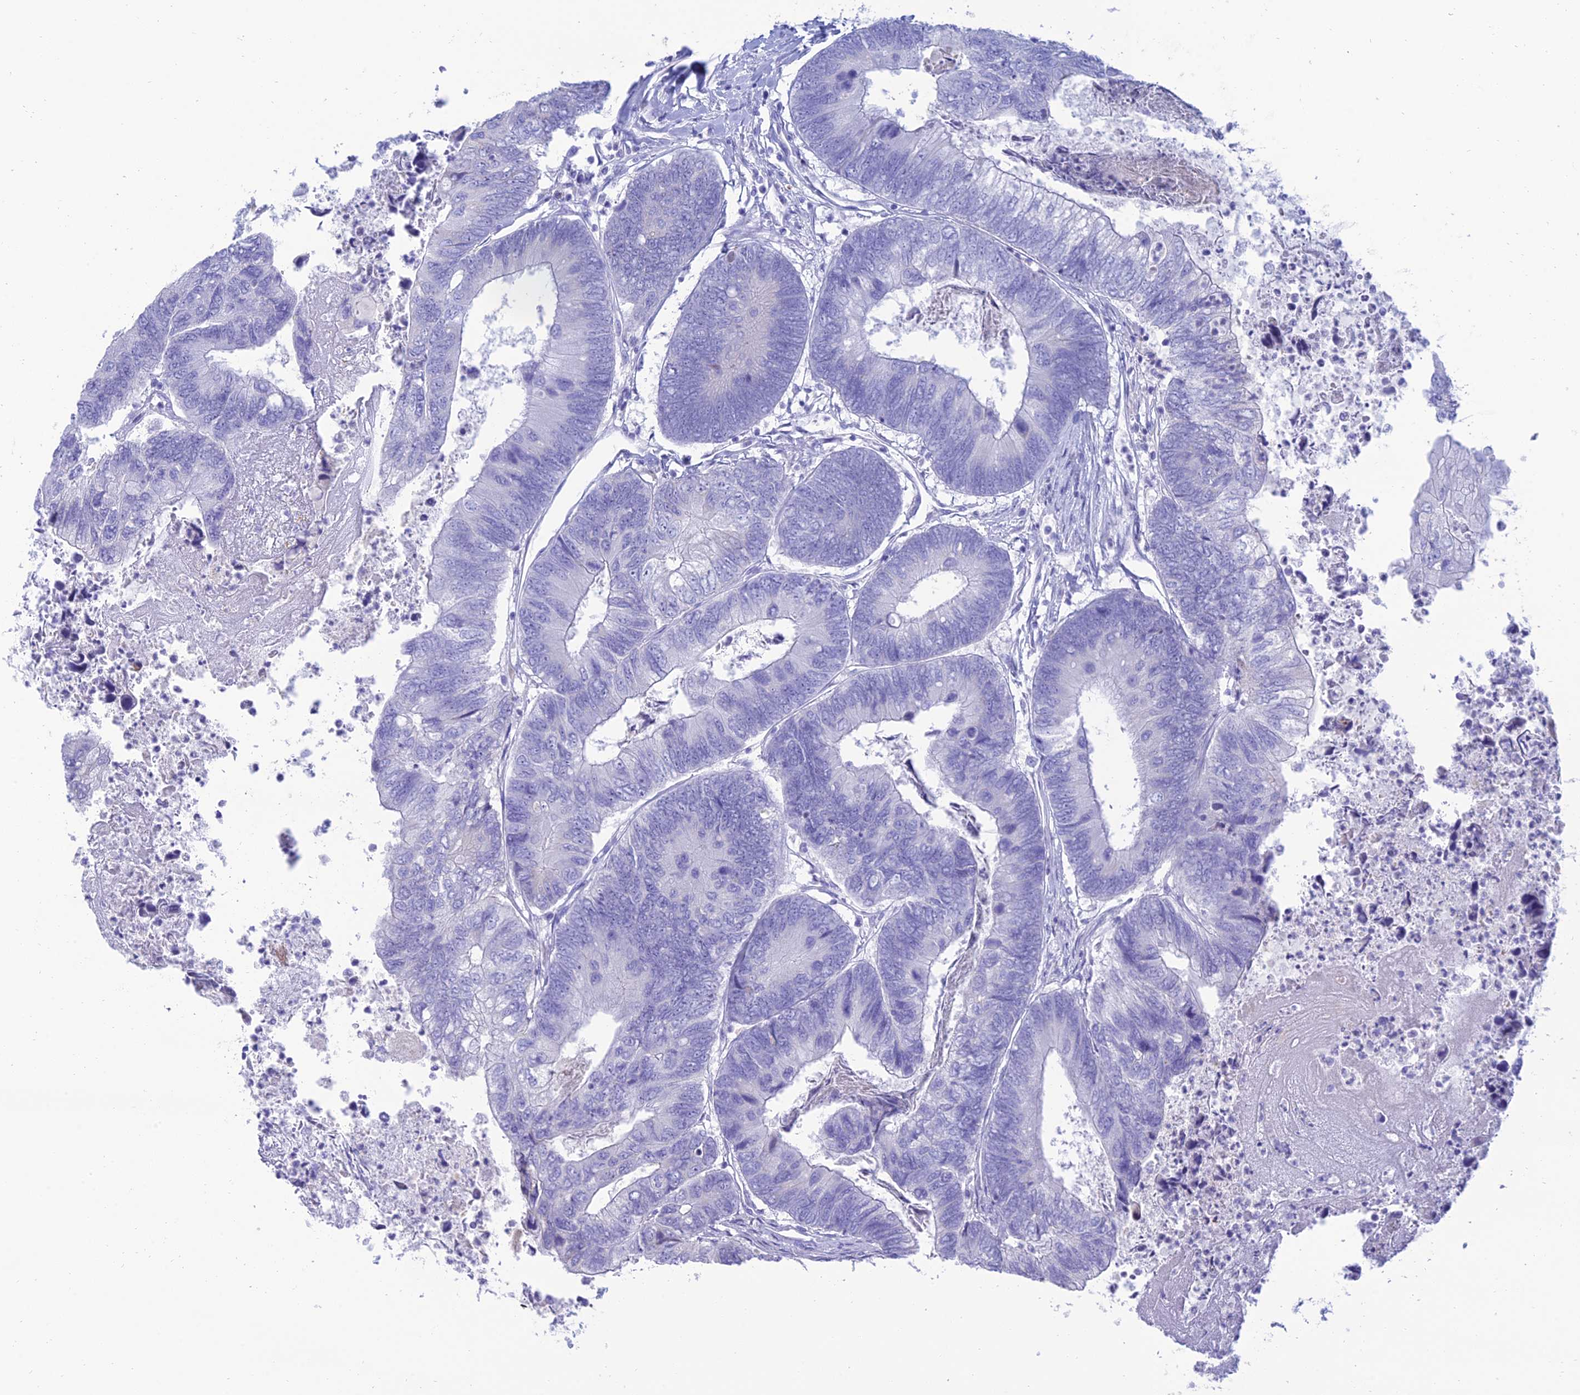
{"staining": {"intensity": "negative", "quantity": "none", "location": "none"}, "tissue": "colorectal cancer", "cell_type": "Tumor cells", "image_type": "cancer", "snomed": [{"axis": "morphology", "description": "Adenocarcinoma, NOS"}, {"axis": "topography", "description": "Colon"}], "caption": "Immunohistochemistry (IHC) image of colorectal cancer (adenocarcinoma) stained for a protein (brown), which displays no expression in tumor cells.", "gene": "MAL2", "patient": {"sex": "female", "age": 67}}